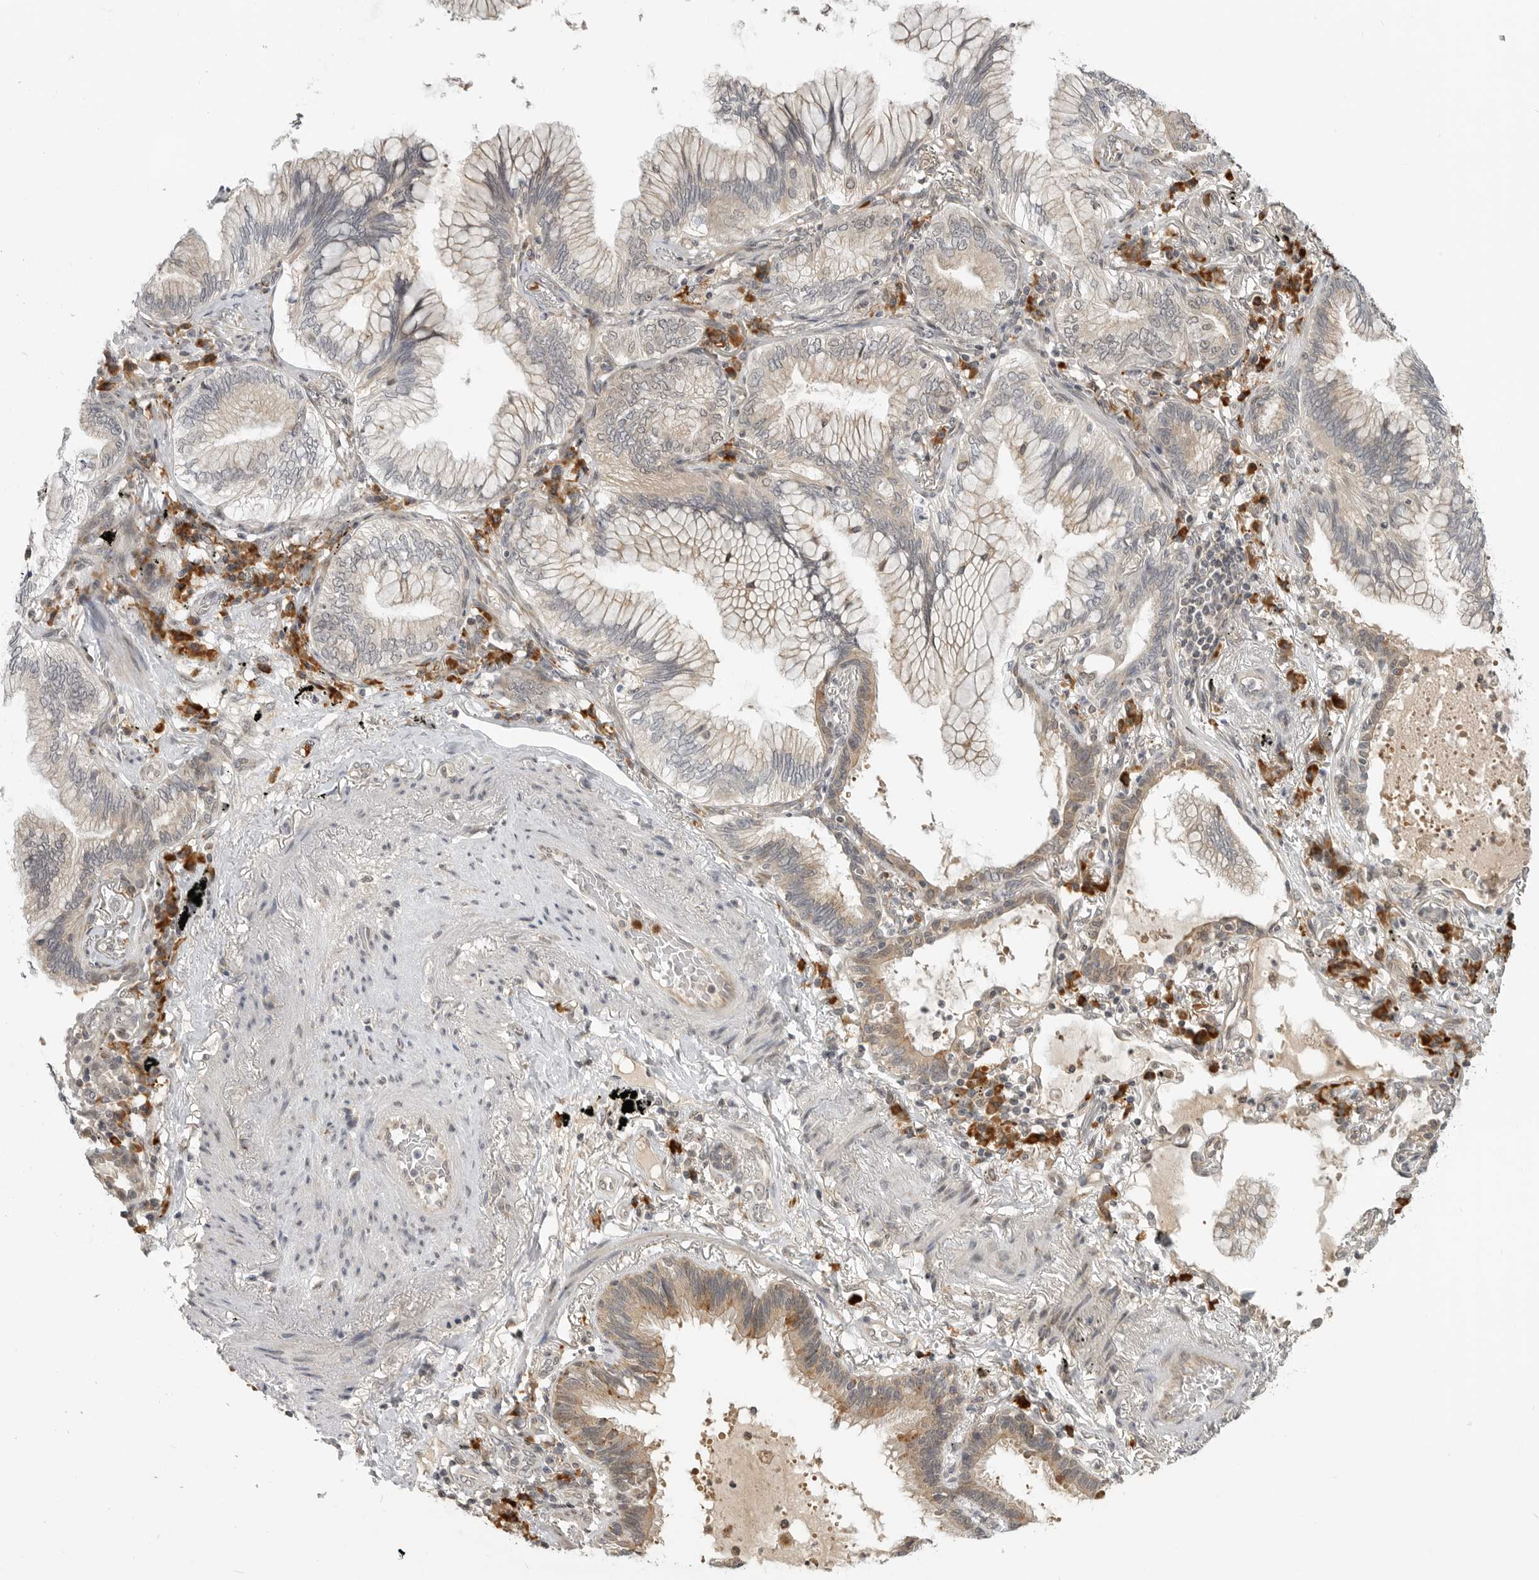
{"staining": {"intensity": "moderate", "quantity": "<25%", "location": "cytoplasmic/membranous"}, "tissue": "lung cancer", "cell_type": "Tumor cells", "image_type": "cancer", "snomed": [{"axis": "morphology", "description": "Adenocarcinoma, NOS"}, {"axis": "topography", "description": "Lung"}], "caption": "Immunohistochemical staining of human adenocarcinoma (lung) demonstrates moderate cytoplasmic/membranous protein expression in about <25% of tumor cells.", "gene": "CEP295NL", "patient": {"sex": "female", "age": 70}}